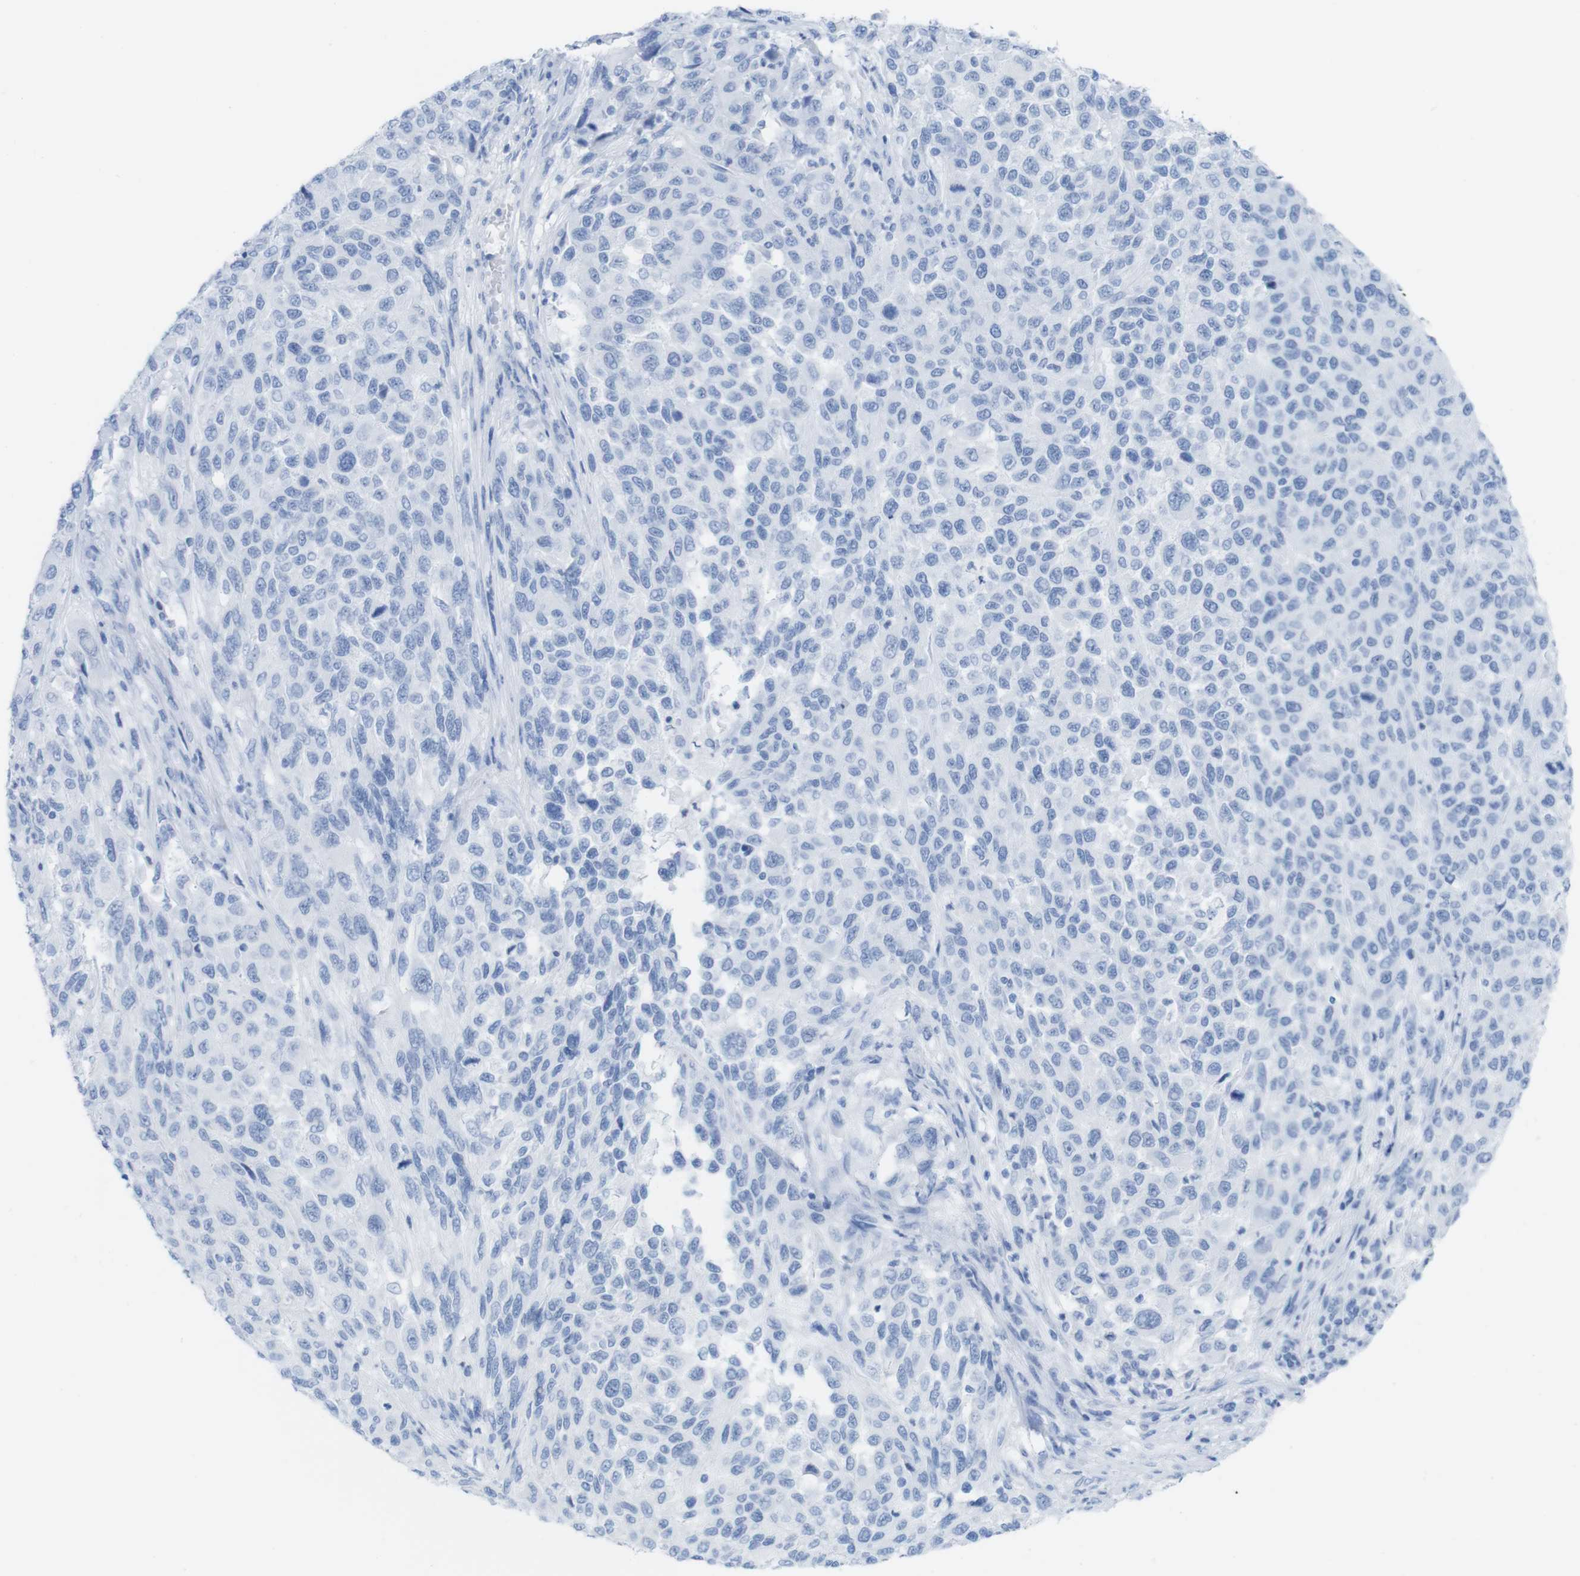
{"staining": {"intensity": "negative", "quantity": "none", "location": "none"}, "tissue": "melanoma", "cell_type": "Tumor cells", "image_type": "cancer", "snomed": [{"axis": "morphology", "description": "Malignant melanoma, Metastatic site"}, {"axis": "topography", "description": "Lymph node"}], "caption": "The photomicrograph demonstrates no significant positivity in tumor cells of melanoma.", "gene": "MYH7", "patient": {"sex": "male", "age": 61}}